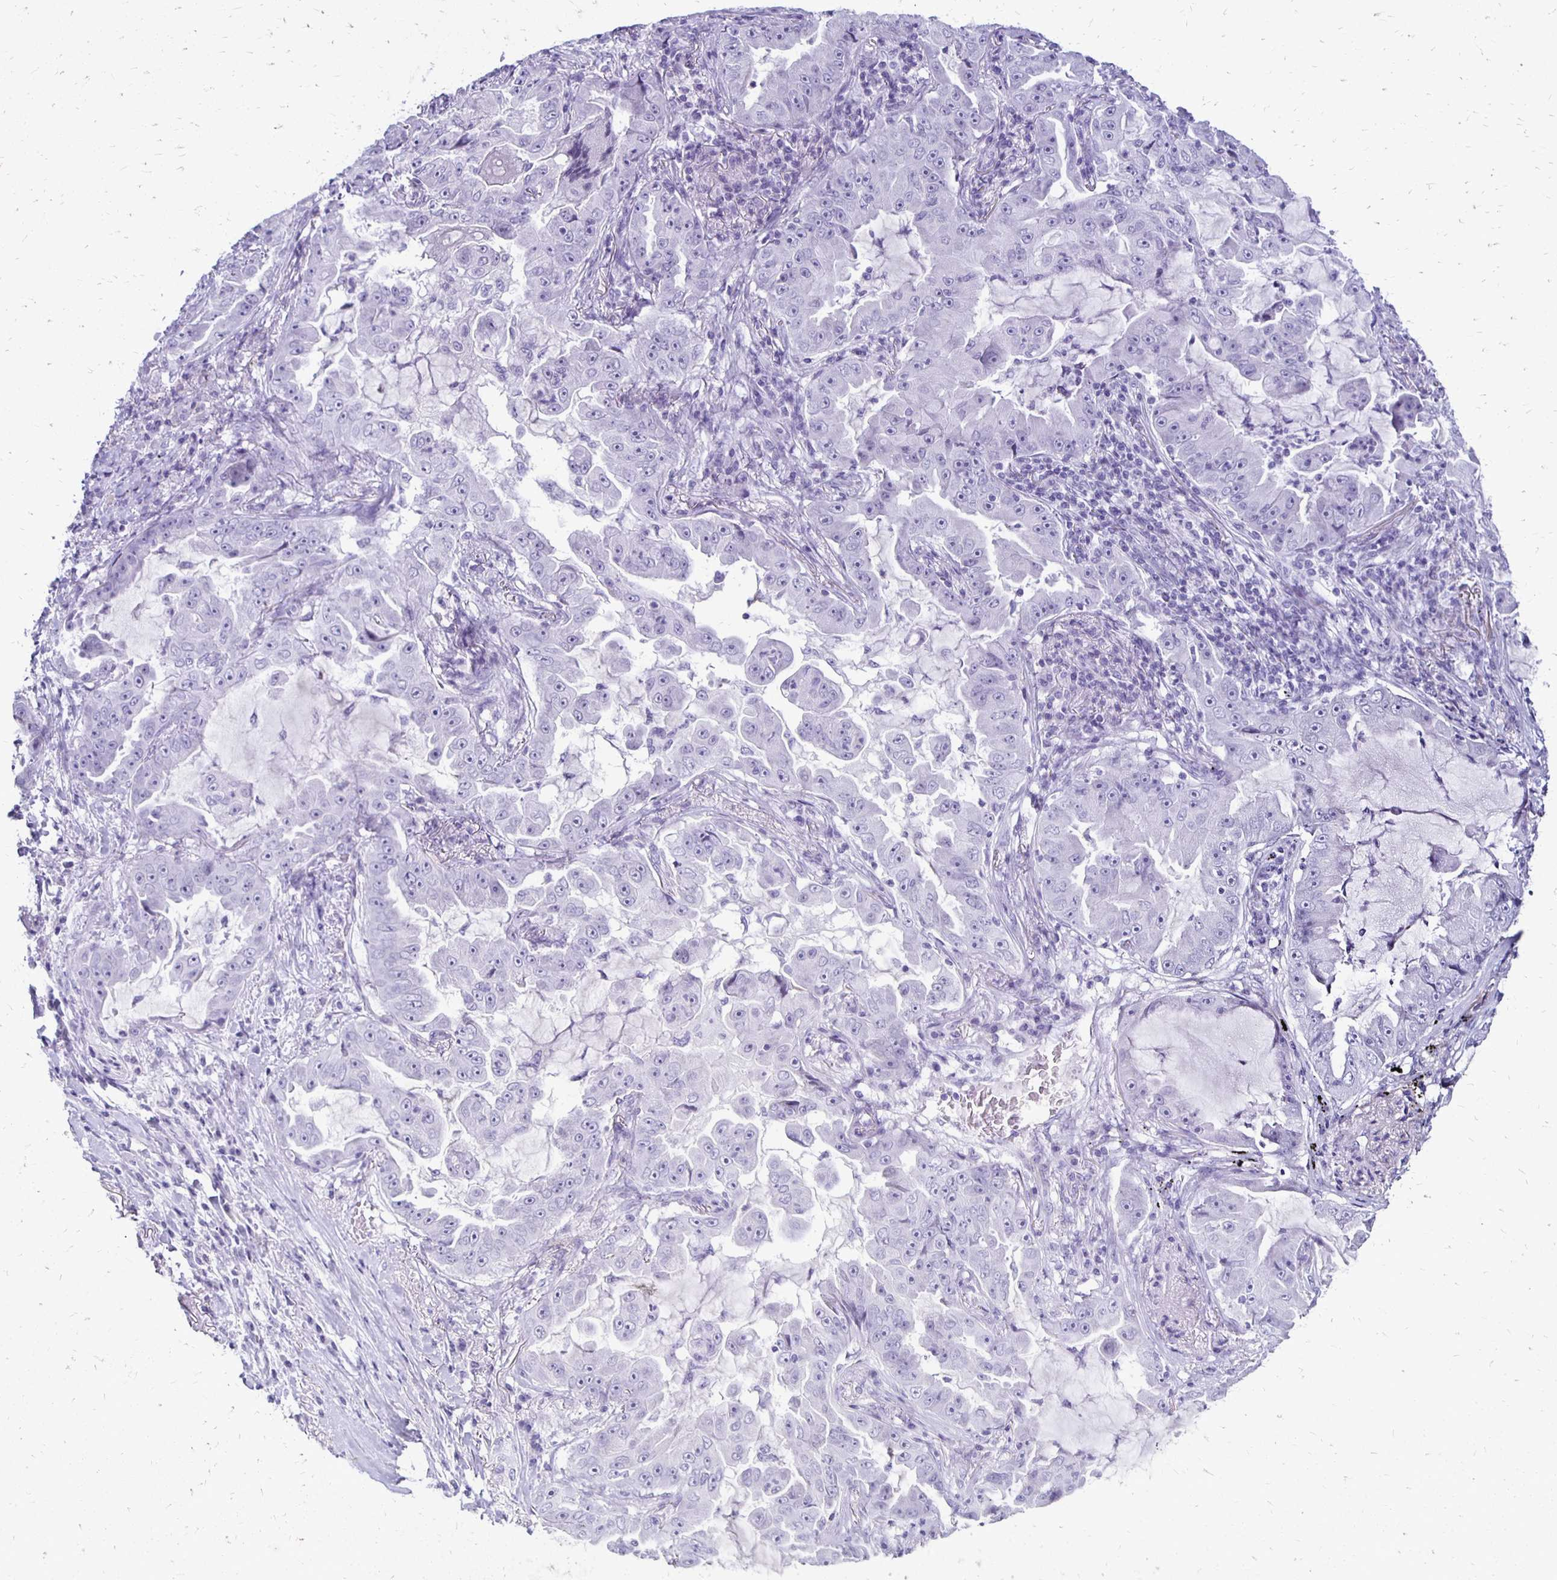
{"staining": {"intensity": "negative", "quantity": "none", "location": "none"}, "tissue": "lung cancer", "cell_type": "Tumor cells", "image_type": "cancer", "snomed": [{"axis": "morphology", "description": "Adenocarcinoma, NOS"}, {"axis": "topography", "description": "Lung"}], "caption": "Protein analysis of adenocarcinoma (lung) demonstrates no significant positivity in tumor cells.", "gene": "RYR1", "patient": {"sex": "female", "age": 52}}